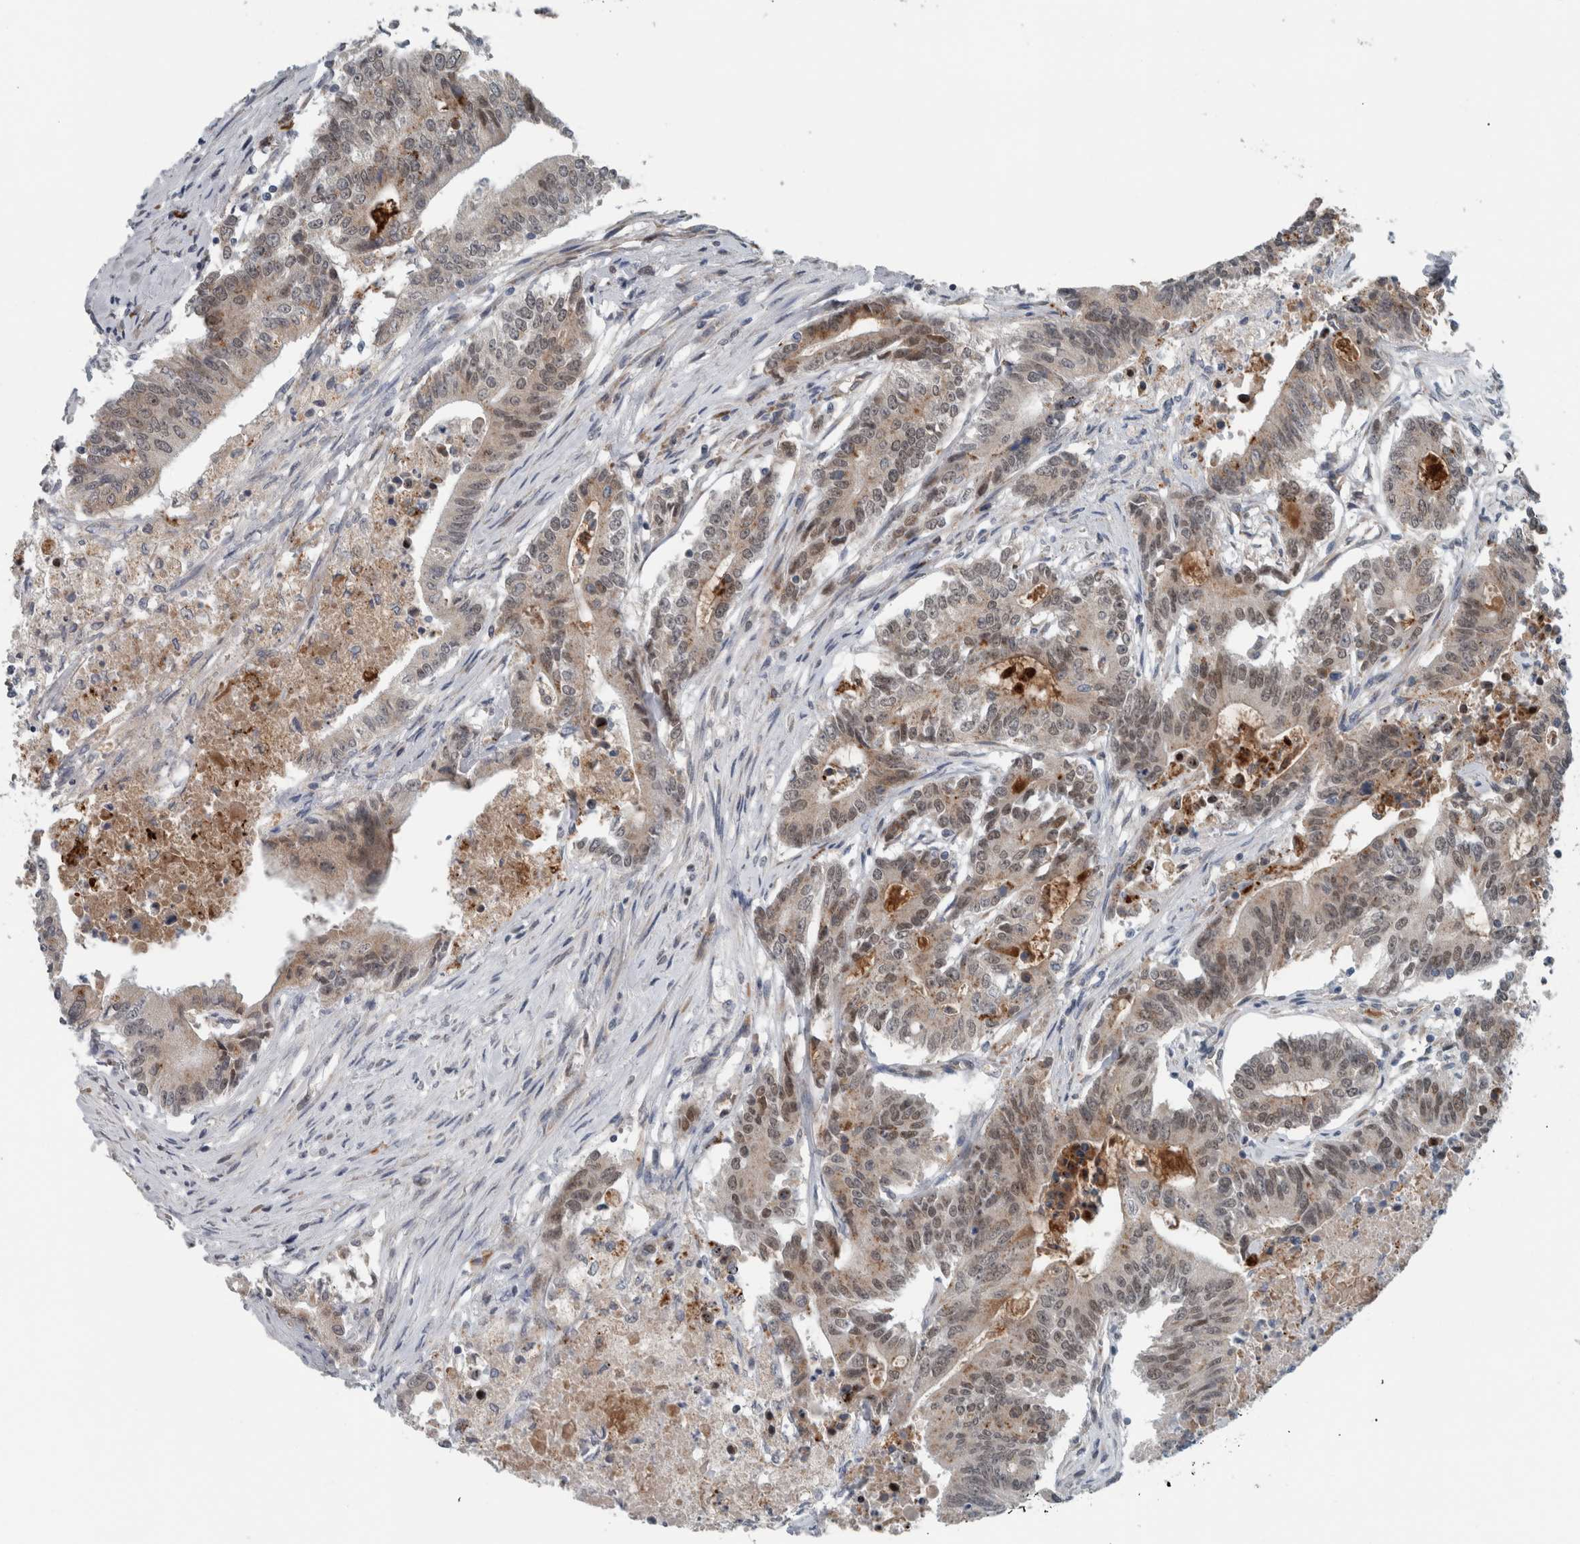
{"staining": {"intensity": "weak", "quantity": "25%-75%", "location": "cytoplasmic/membranous,nuclear"}, "tissue": "colorectal cancer", "cell_type": "Tumor cells", "image_type": "cancer", "snomed": [{"axis": "morphology", "description": "Adenocarcinoma, NOS"}, {"axis": "topography", "description": "Colon"}], "caption": "Protein staining demonstrates weak cytoplasmic/membranous and nuclear positivity in approximately 25%-75% of tumor cells in colorectal cancer. The staining is performed using DAB (3,3'-diaminobenzidine) brown chromogen to label protein expression. The nuclei are counter-stained blue using hematoxylin.", "gene": "GBA2", "patient": {"sex": "female", "age": 77}}